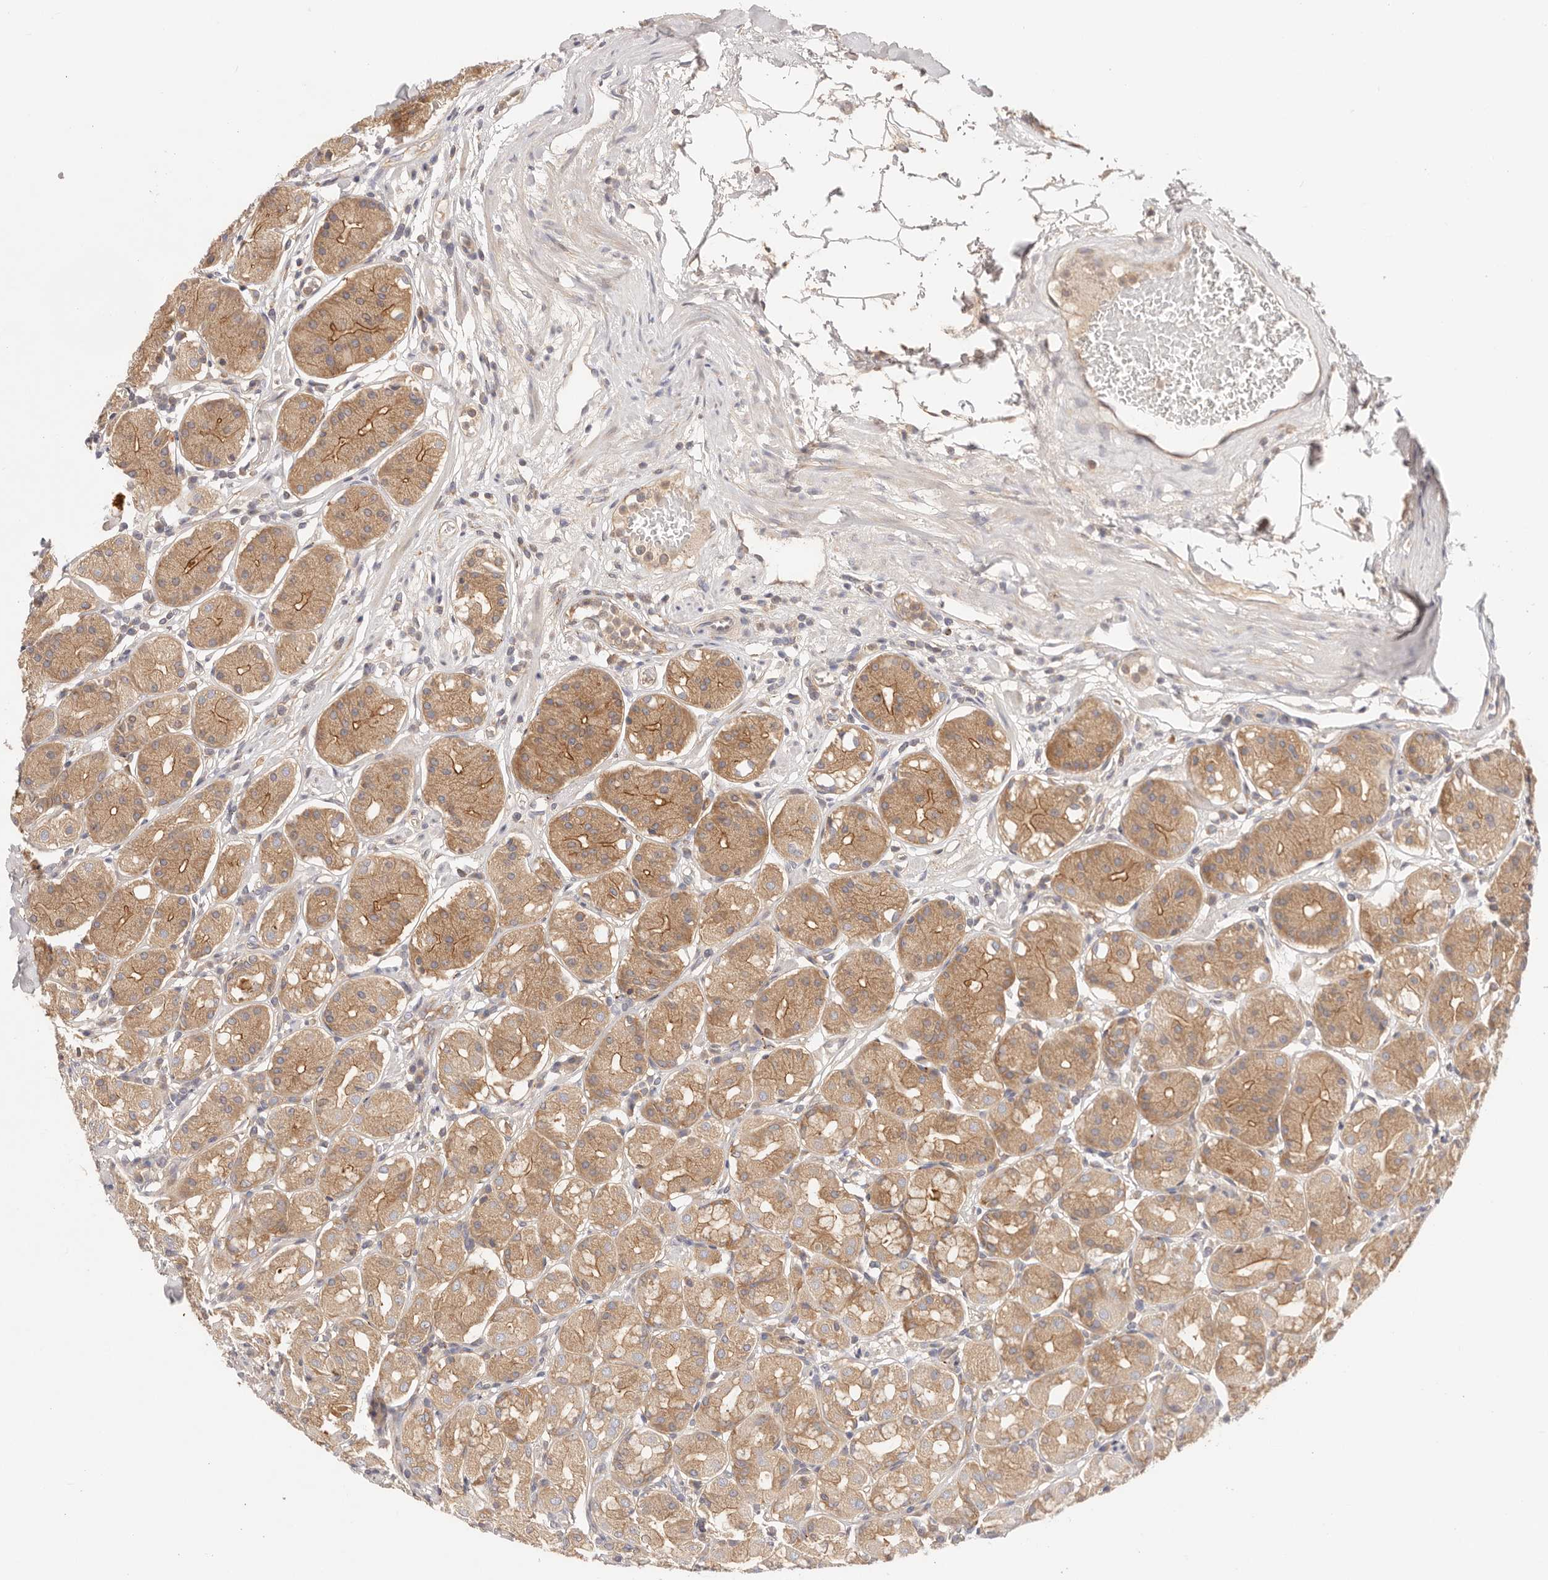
{"staining": {"intensity": "moderate", "quantity": ">75%", "location": "cytoplasmic/membranous,nuclear"}, "tissue": "stomach", "cell_type": "Glandular cells", "image_type": "normal", "snomed": [{"axis": "morphology", "description": "Normal tissue, NOS"}, {"axis": "topography", "description": "Stomach"}, {"axis": "topography", "description": "Stomach, lower"}], "caption": "Approximately >75% of glandular cells in benign stomach show moderate cytoplasmic/membranous,nuclear protein expression as visualized by brown immunohistochemical staining.", "gene": "KCMF1", "patient": {"sex": "female", "age": 56}}